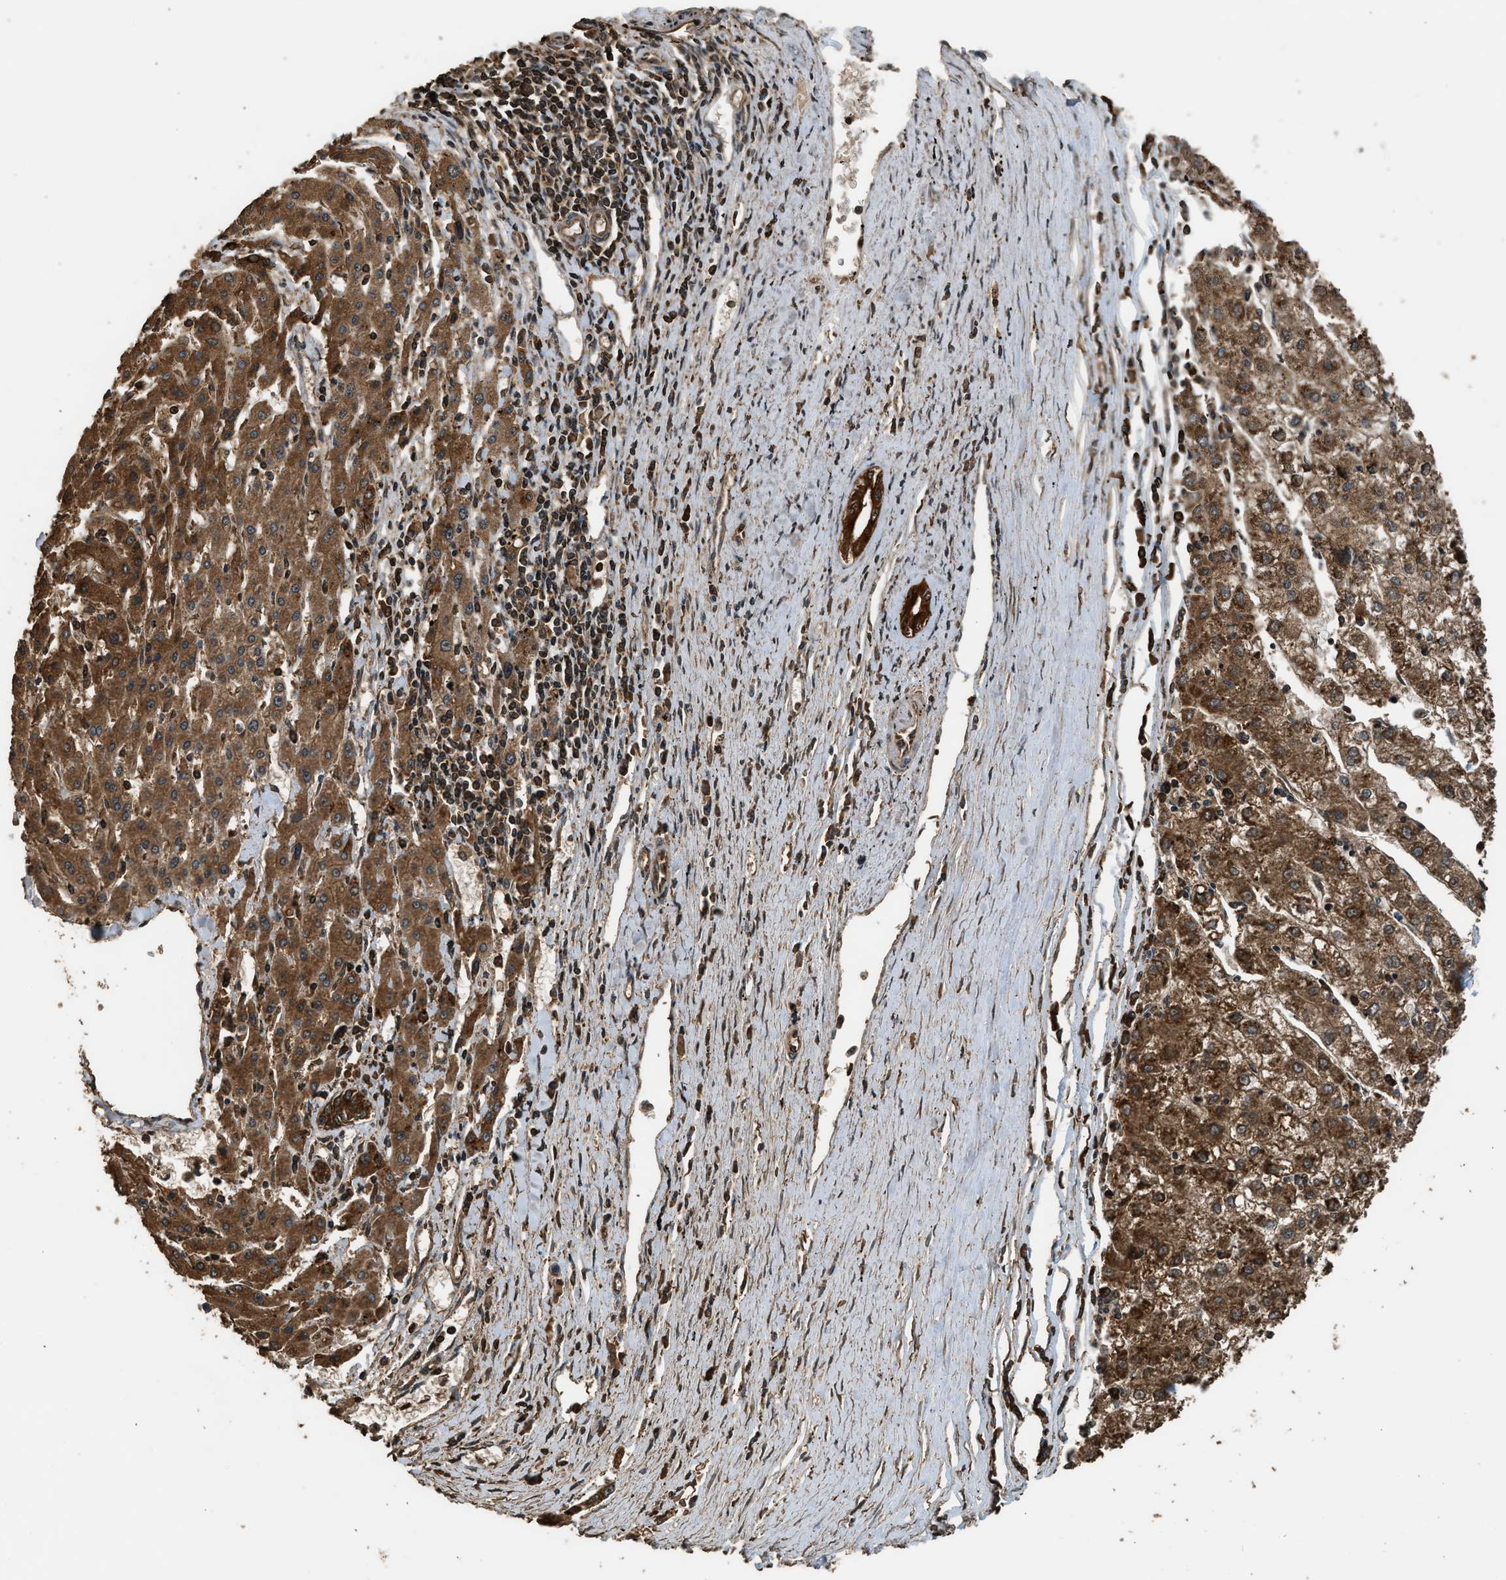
{"staining": {"intensity": "strong", "quantity": ">75%", "location": "cytoplasmic/membranous"}, "tissue": "liver cancer", "cell_type": "Tumor cells", "image_type": "cancer", "snomed": [{"axis": "morphology", "description": "Carcinoma, Hepatocellular, NOS"}, {"axis": "topography", "description": "Liver"}], "caption": "A photomicrograph of human hepatocellular carcinoma (liver) stained for a protein exhibits strong cytoplasmic/membranous brown staining in tumor cells.", "gene": "MYBL2", "patient": {"sex": "male", "age": 72}}